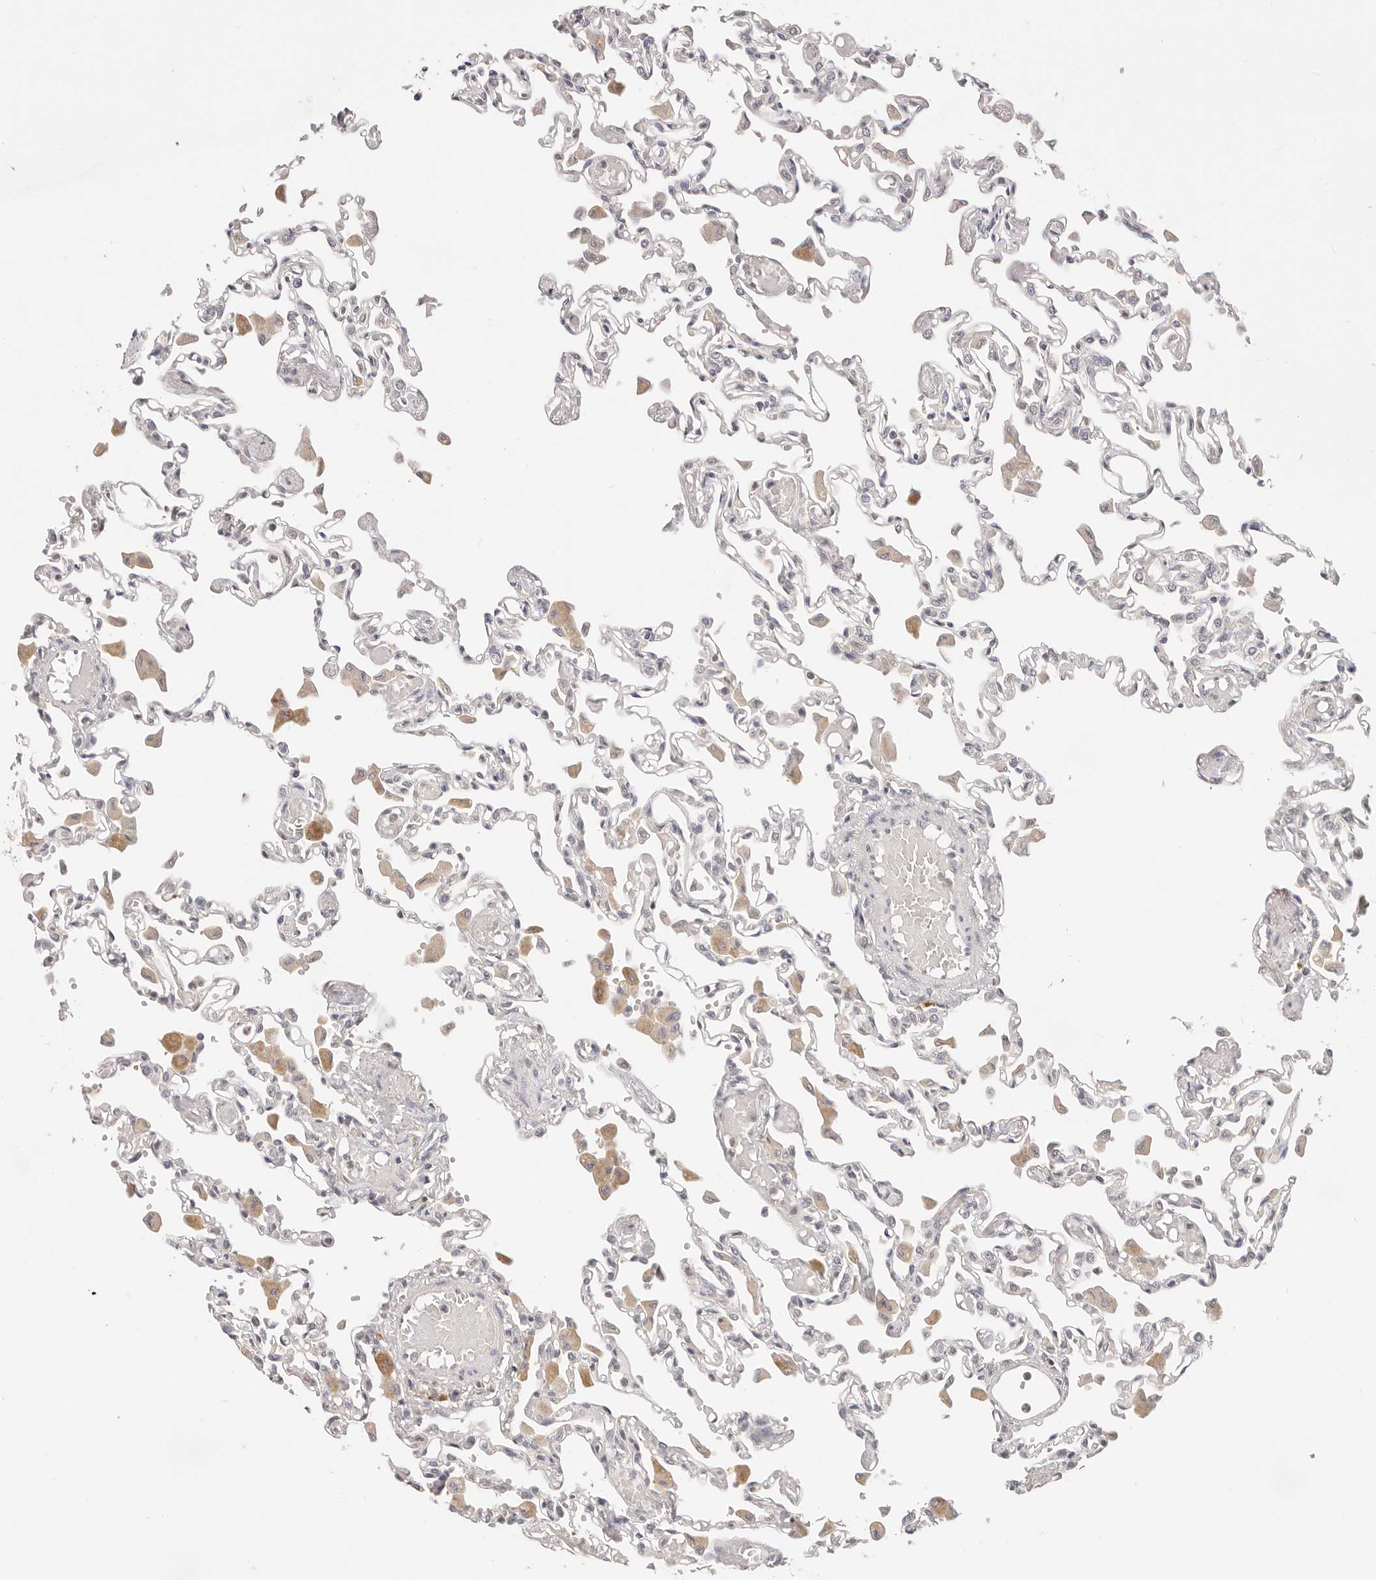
{"staining": {"intensity": "negative", "quantity": "none", "location": "none"}, "tissue": "lung", "cell_type": "Alveolar cells", "image_type": "normal", "snomed": [{"axis": "morphology", "description": "Normal tissue, NOS"}, {"axis": "topography", "description": "Bronchus"}, {"axis": "topography", "description": "Lung"}], "caption": "High power microscopy micrograph of an IHC histopathology image of unremarkable lung, revealing no significant expression in alveolar cells. (DAB (3,3'-diaminobenzidine) immunohistochemistry (IHC) visualized using brightfield microscopy, high magnification).", "gene": "GGPS1", "patient": {"sex": "female", "age": 49}}